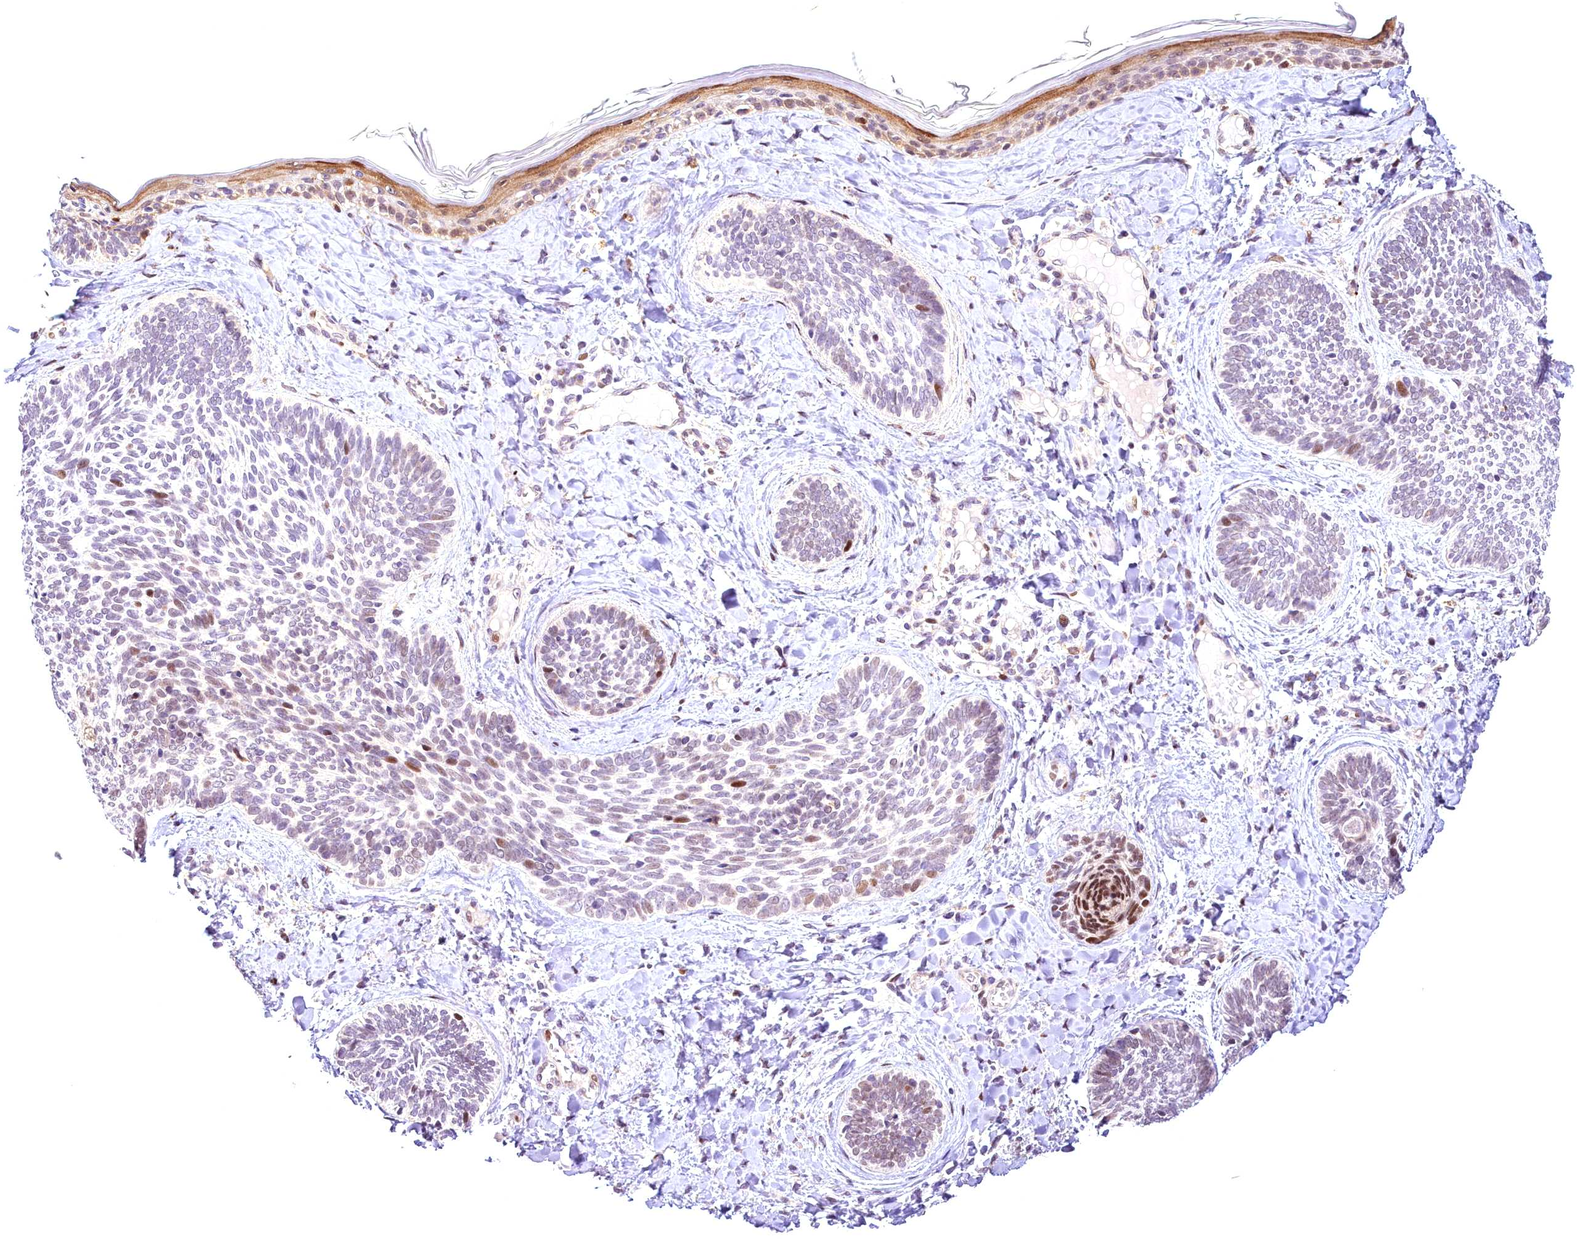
{"staining": {"intensity": "moderate", "quantity": "<25%", "location": "nuclear"}, "tissue": "skin cancer", "cell_type": "Tumor cells", "image_type": "cancer", "snomed": [{"axis": "morphology", "description": "Basal cell carcinoma"}, {"axis": "topography", "description": "Skin"}], "caption": "About <25% of tumor cells in skin basal cell carcinoma display moderate nuclear protein expression as visualized by brown immunohistochemical staining.", "gene": "AP1M1", "patient": {"sex": "female", "age": 81}}